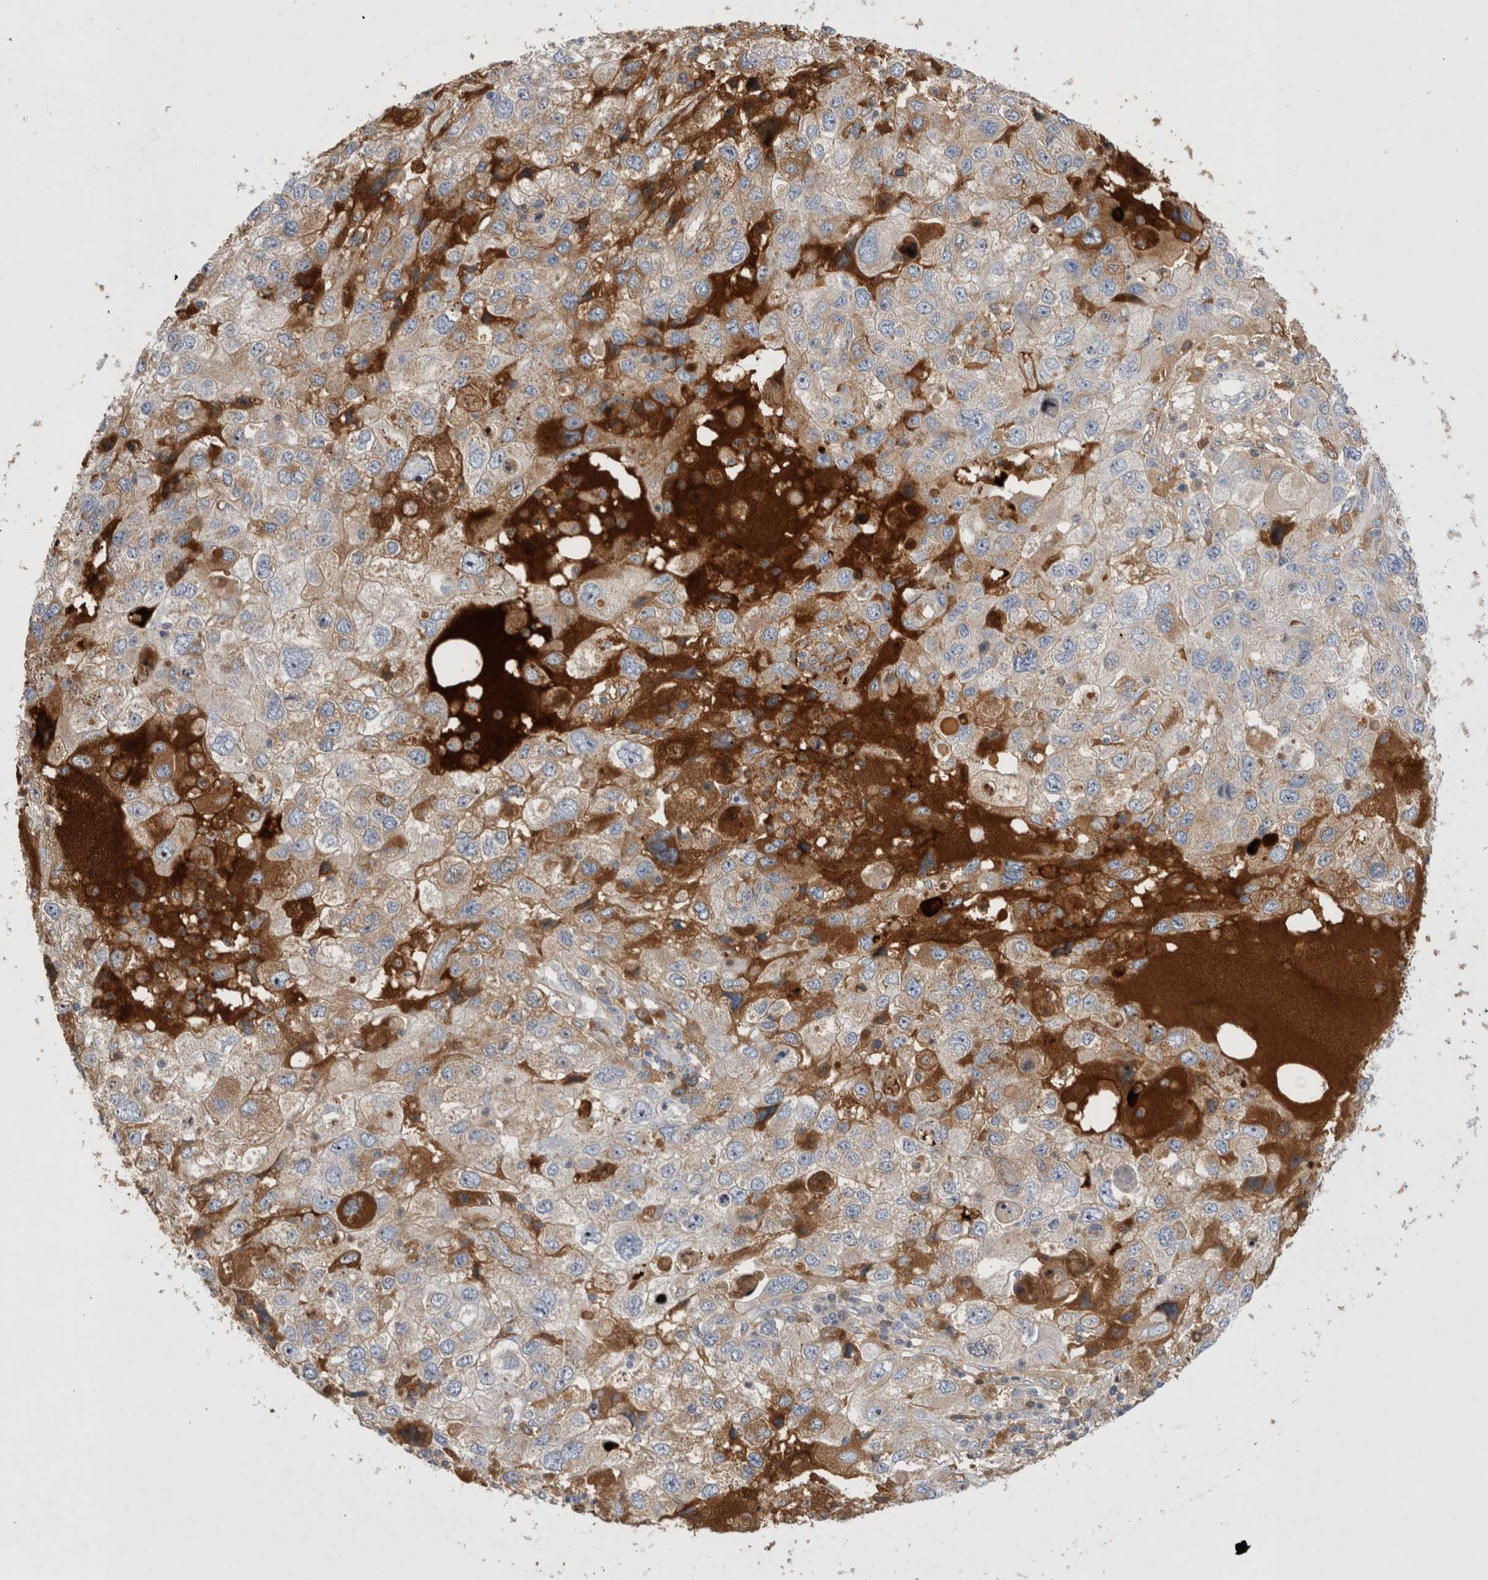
{"staining": {"intensity": "weak", "quantity": "25%-75%", "location": "cytoplasmic/membranous"}, "tissue": "endometrial cancer", "cell_type": "Tumor cells", "image_type": "cancer", "snomed": [{"axis": "morphology", "description": "Adenocarcinoma, NOS"}, {"axis": "topography", "description": "Endometrium"}], "caption": "Protein expression analysis of human adenocarcinoma (endometrial) reveals weak cytoplasmic/membranous staining in approximately 25%-75% of tumor cells. (Brightfield microscopy of DAB IHC at high magnification).", "gene": "ECHDC2", "patient": {"sex": "female", "age": 49}}